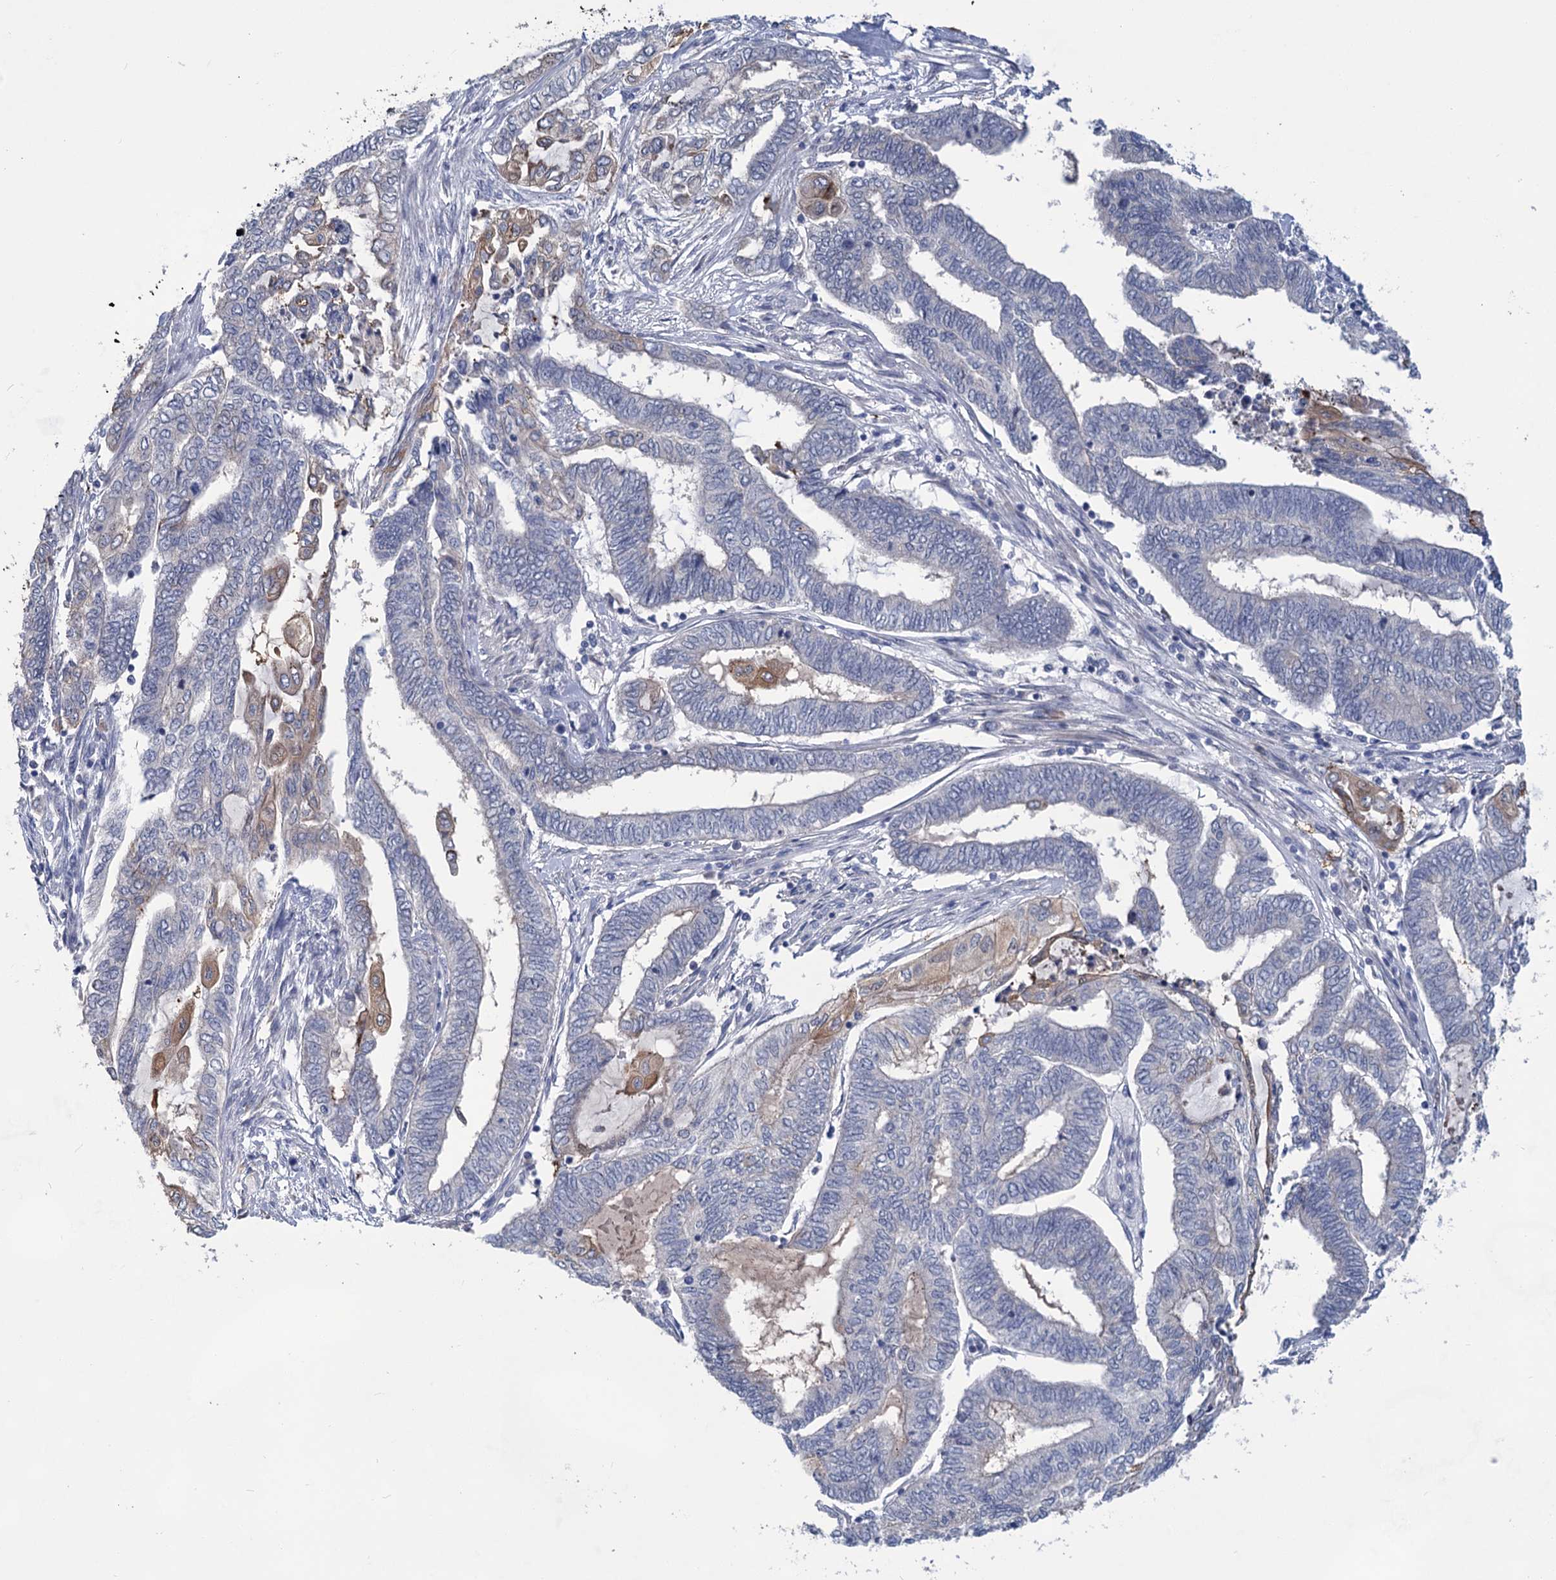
{"staining": {"intensity": "moderate", "quantity": "<25%", "location": "cytoplasmic/membranous"}, "tissue": "endometrial cancer", "cell_type": "Tumor cells", "image_type": "cancer", "snomed": [{"axis": "morphology", "description": "Adenocarcinoma, NOS"}, {"axis": "topography", "description": "Uterus"}, {"axis": "topography", "description": "Endometrium"}], "caption": "Protein expression analysis of endometrial adenocarcinoma displays moderate cytoplasmic/membranous positivity in approximately <25% of tumor cells. (Stains: DAB (3,3'-diaminobenzidine) in brown, nuclei in blue, Microscopy: brightfield microscopy at high magnification).", "gene": "TTC17", "patient": {"sex": "female", "age": 70}}